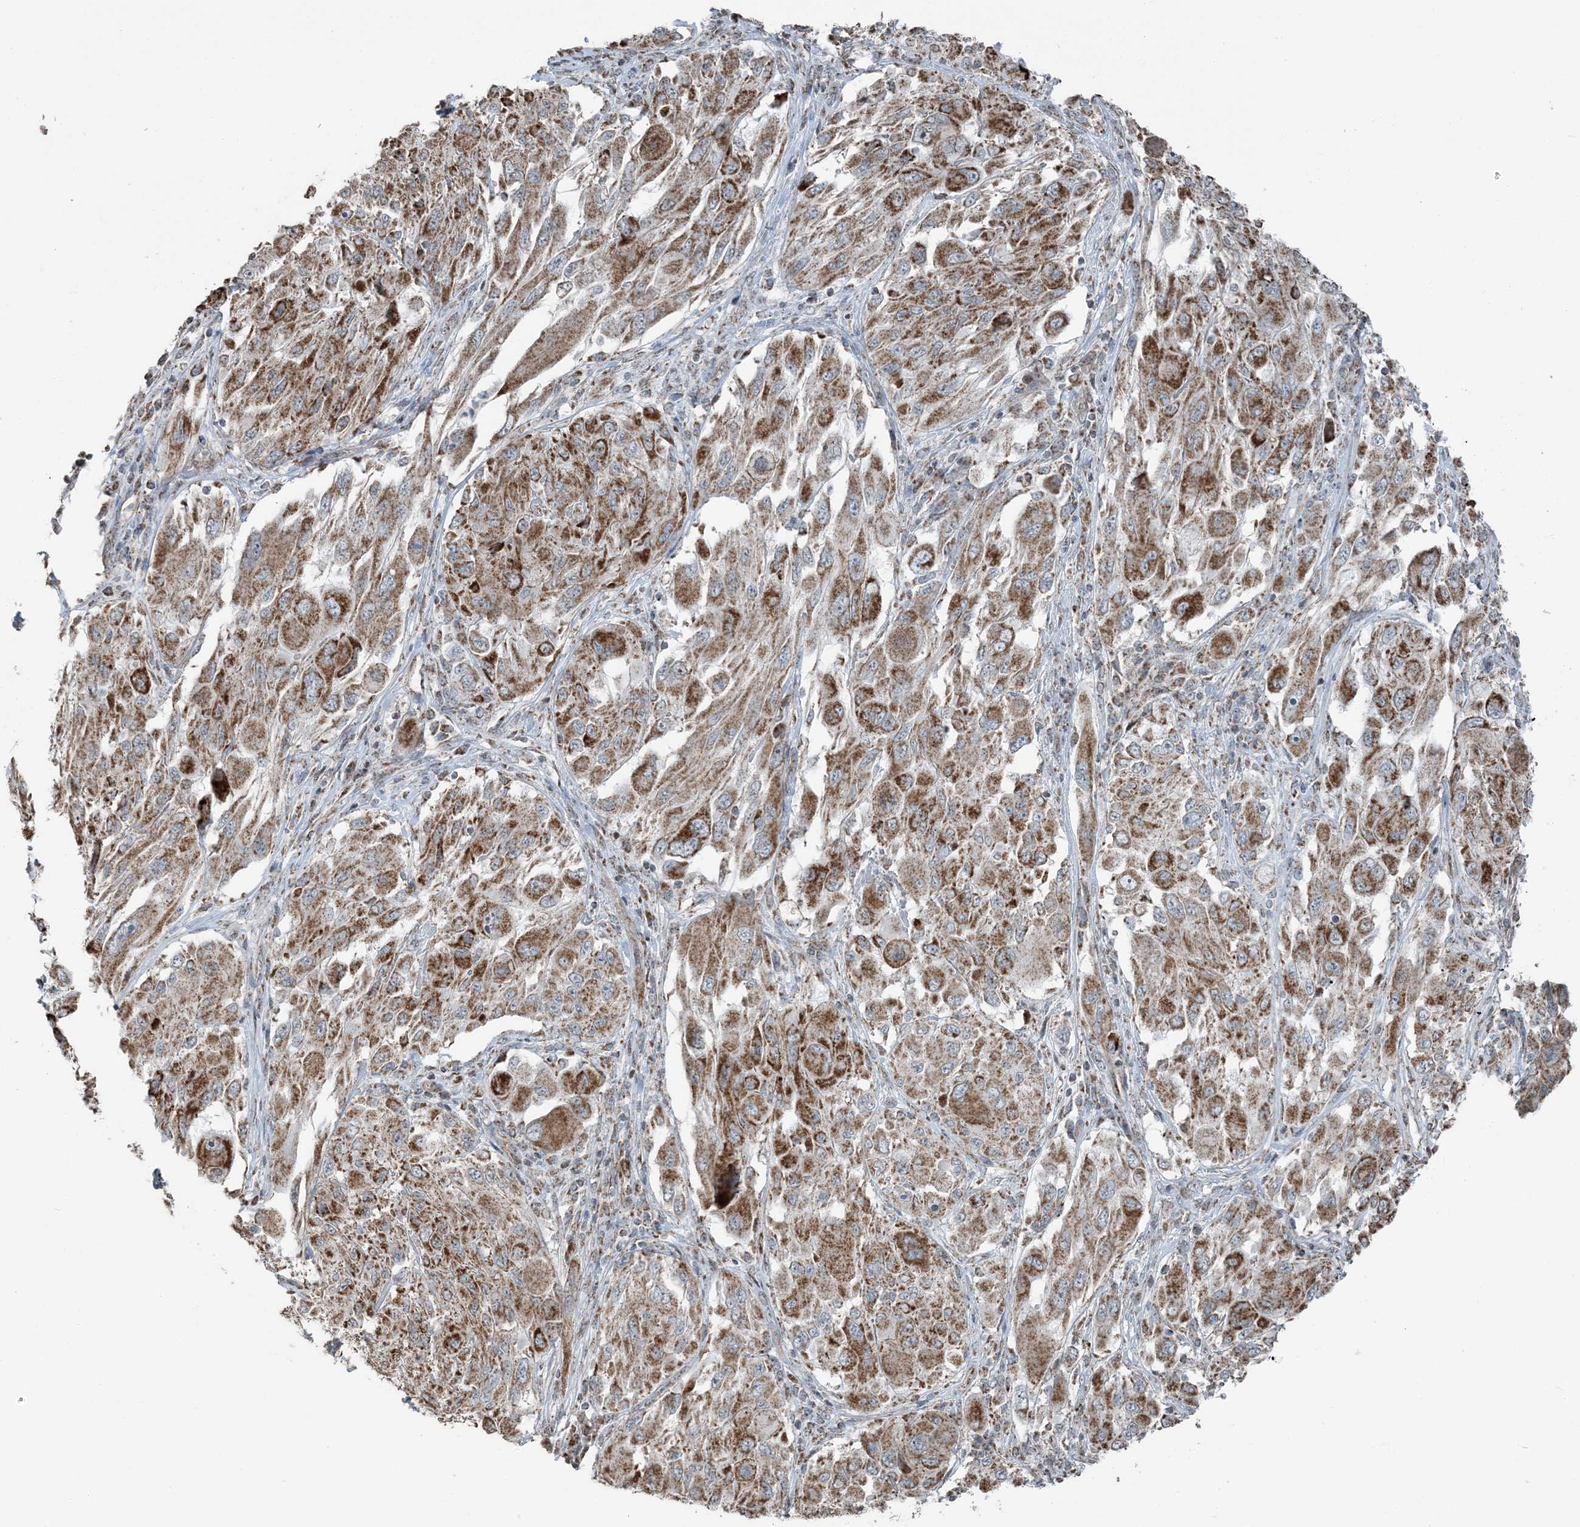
{"staining": {"intensity": "moderate", "quantity": ">75%", "location": "cytoplasmic/membranous"}, "tissue": "melanoma", "cell_type": "Tumor cells", "image_type": "cancer", "snomed": [{"axis": "morphology", "description": "Malignant melanoma, NOS"}, {"axis": "topography", "description": "Skin"}], "caption": "High-power microscopy captured an IHC image of melanoma, revealing moderate cytoplasmic/membranous expression in about >75% of tumor cells.", "gene": "PILRB", "patient": {"sex": "female", "age": 91}}